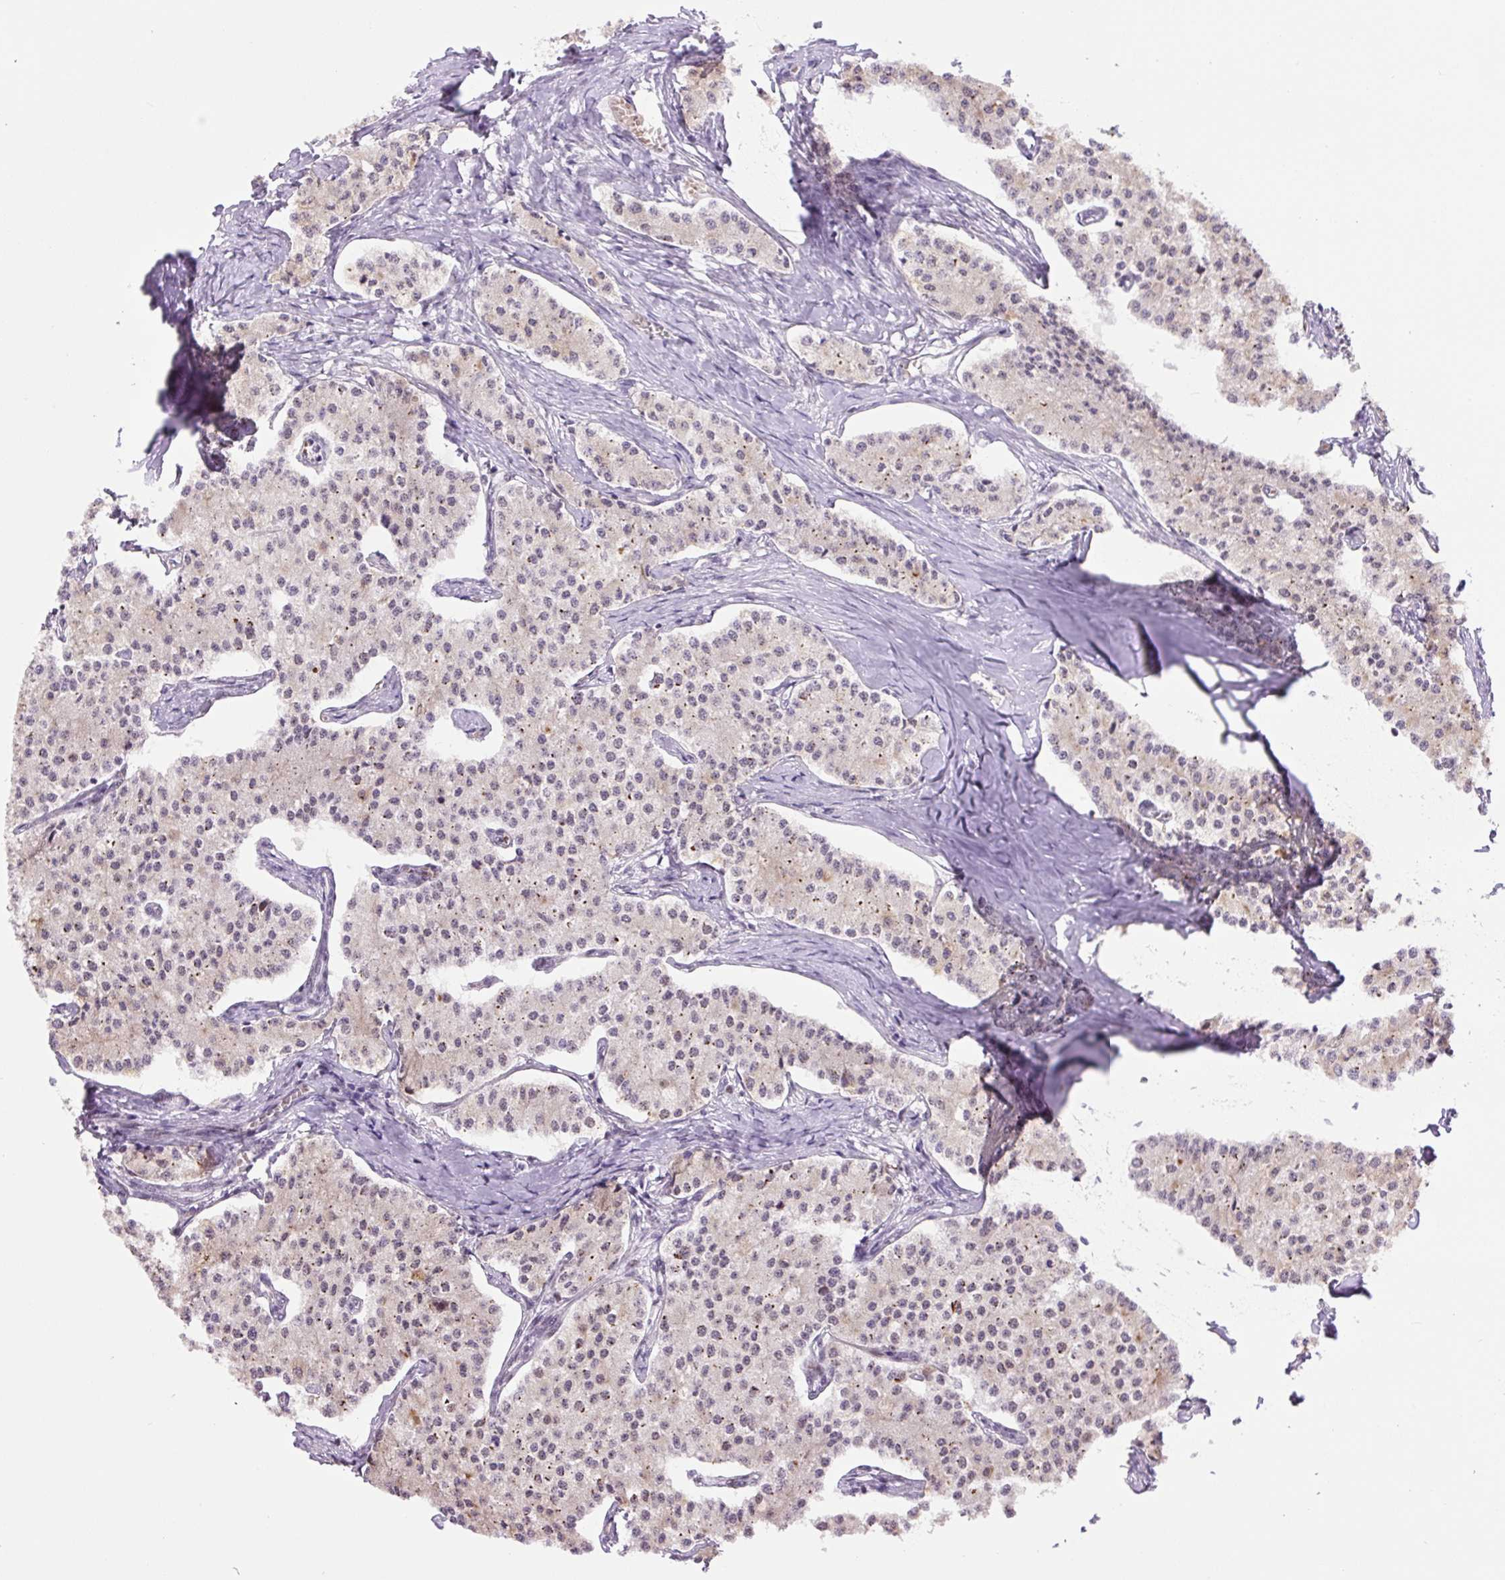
{"staining": {"intensity": "weak", "quantity": "<25%", "location": "cytoplasmic/membranous"}, "tissue": "carcinoid", "cell_type": "Tumor cells", "image_type": "cancer", "snomed": [{"axis": "morphology", "description": "Carcinoid, malignant, NOS"}, {"axis": "topography", "description": "Colon"}], "caption": "An immunohistochemistry (IHC) histopathology image of malignant carcinoid is shown. There is no staining in tumor cells of malignant carcinoid.", "gene": "TAF1A", "patient": {"sex": "female", "age": 52}}